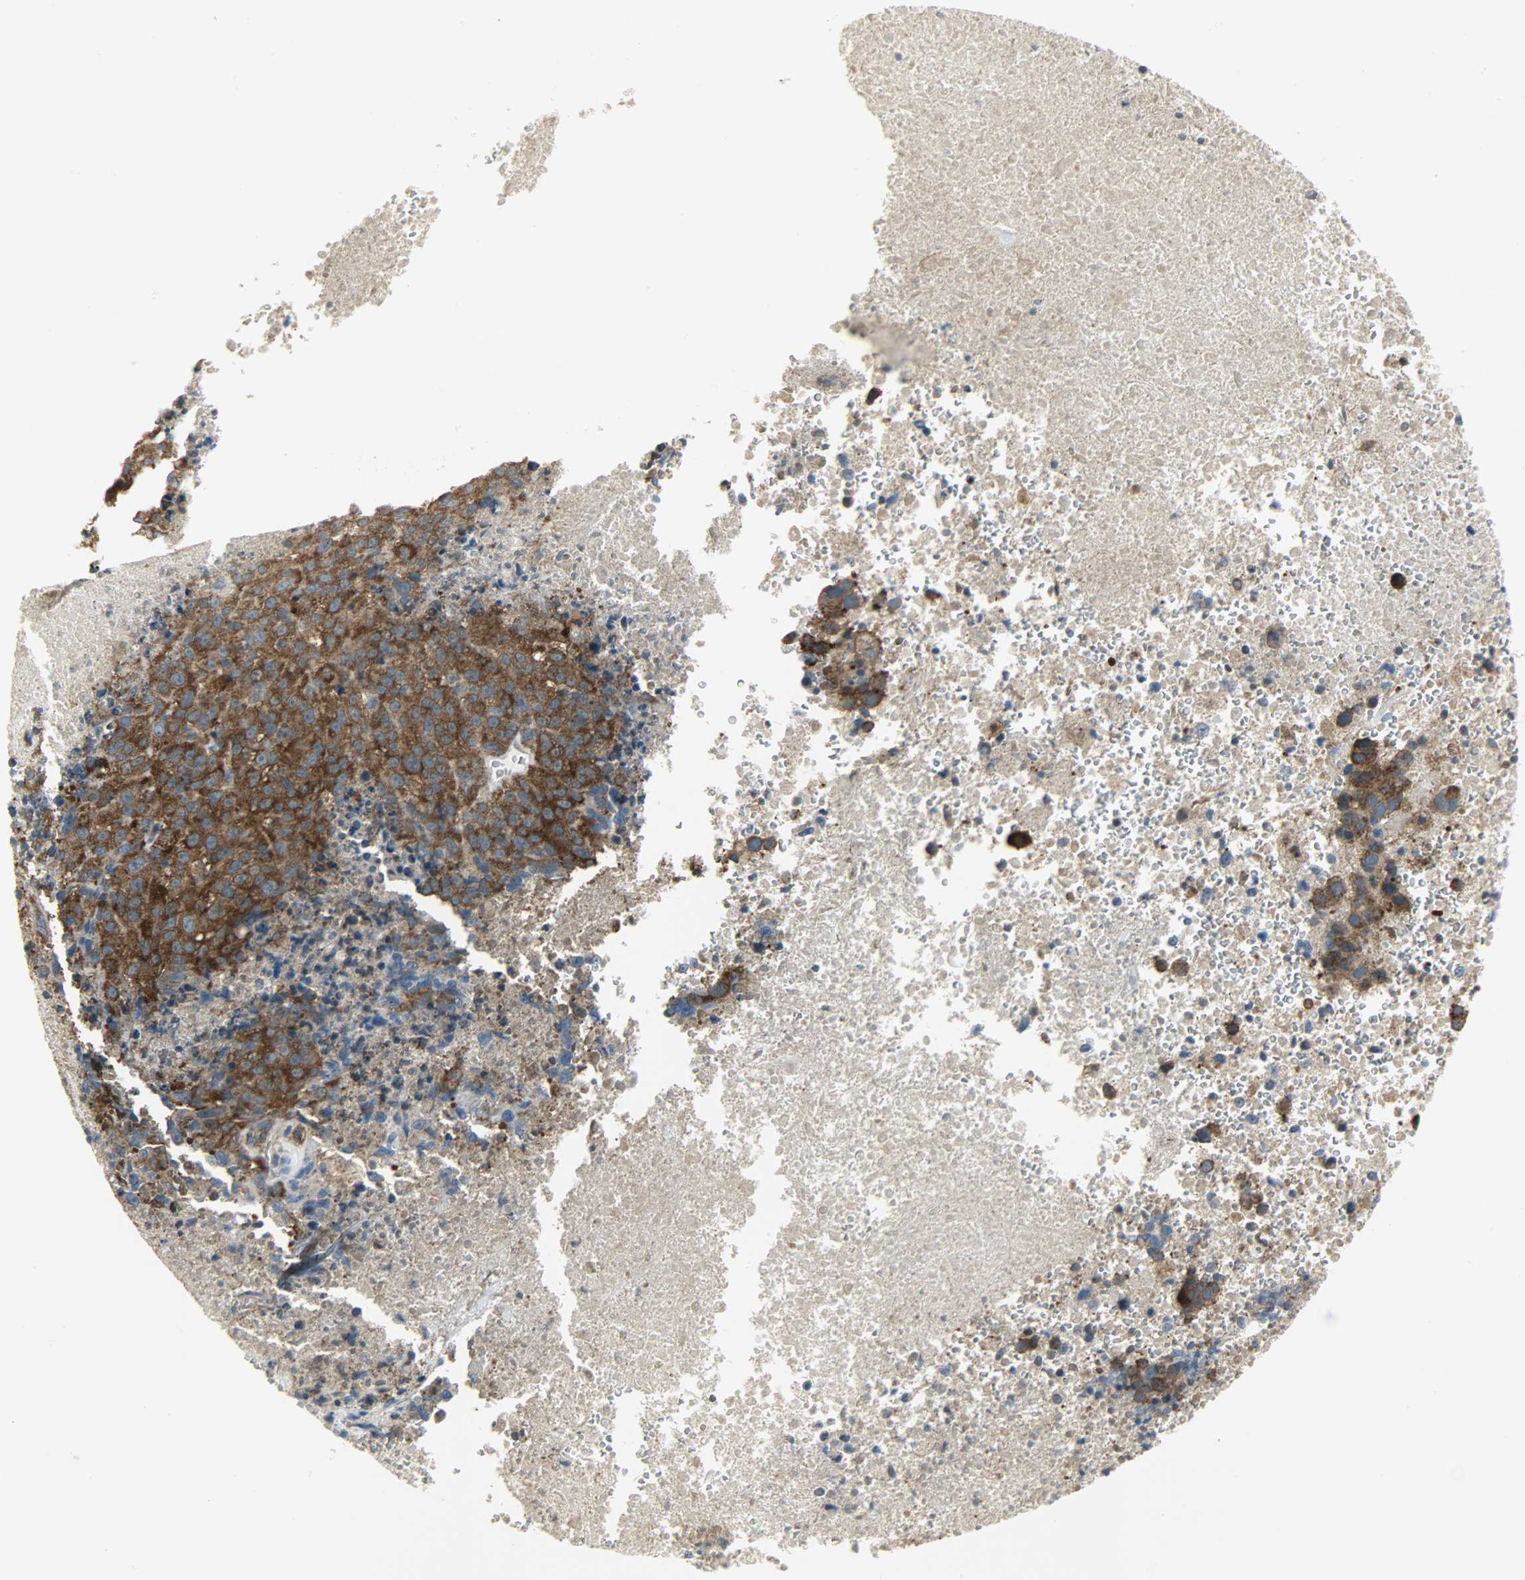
{"staining": {"intensity": "strong", "quantity": ">75%", "location": "cytoplasmic/membranous"}, "tissue": "melanoma", "cell_type": "Tumor cells", "image_type": "cancer", "snomed": [{"axis": "morphology", "description": "Malignant melanoma, Metastatic site"}, {"axis": "topography", "description": "Cerebral cortex"}], "caption": "Tumor cells show strong cytoplasmic/membranous expression in about >75% of cells in malignant melanoma (metastatic site).", "gene": "DNAJA4", "patient": {"sex": "female", "age": 52}}